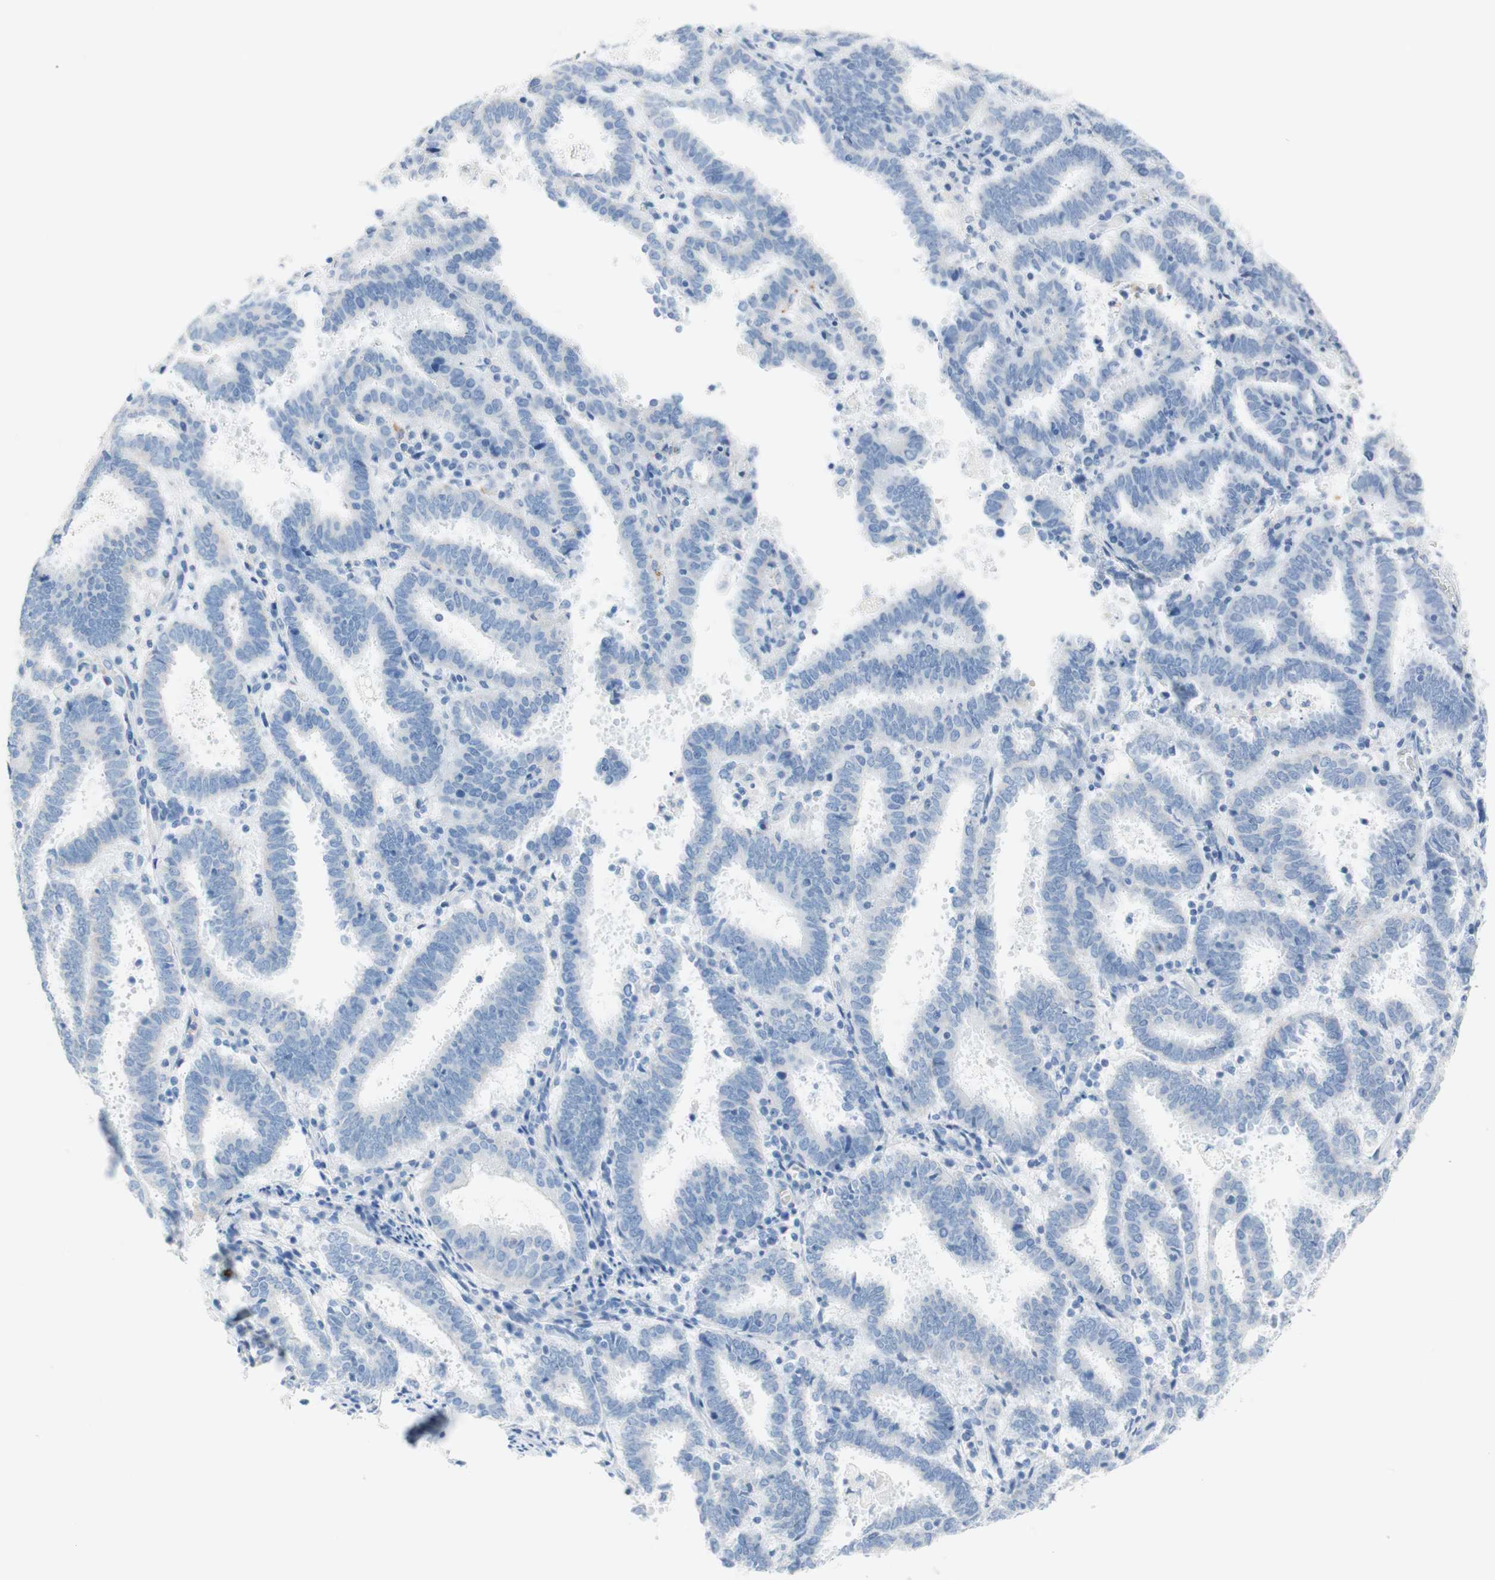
{"staining": {"intensity": "negative", "quantity": "none", "location": "none"}, "tissue": "endometrial cancer", "cell_type": "Tumor cells", "image_type": "cancer", "snomed": [{"axis": "morphology", "description": "Adenocarcinoma, NOS"}, {"axis": "topography", "description": "Uterus"}], "caption": "The IHC micrograph has no significant expression in tumor cells of endometrial cancer tissue.", "gene": "CEACAM1", "patient": {"sex": "female", "age": 83}}